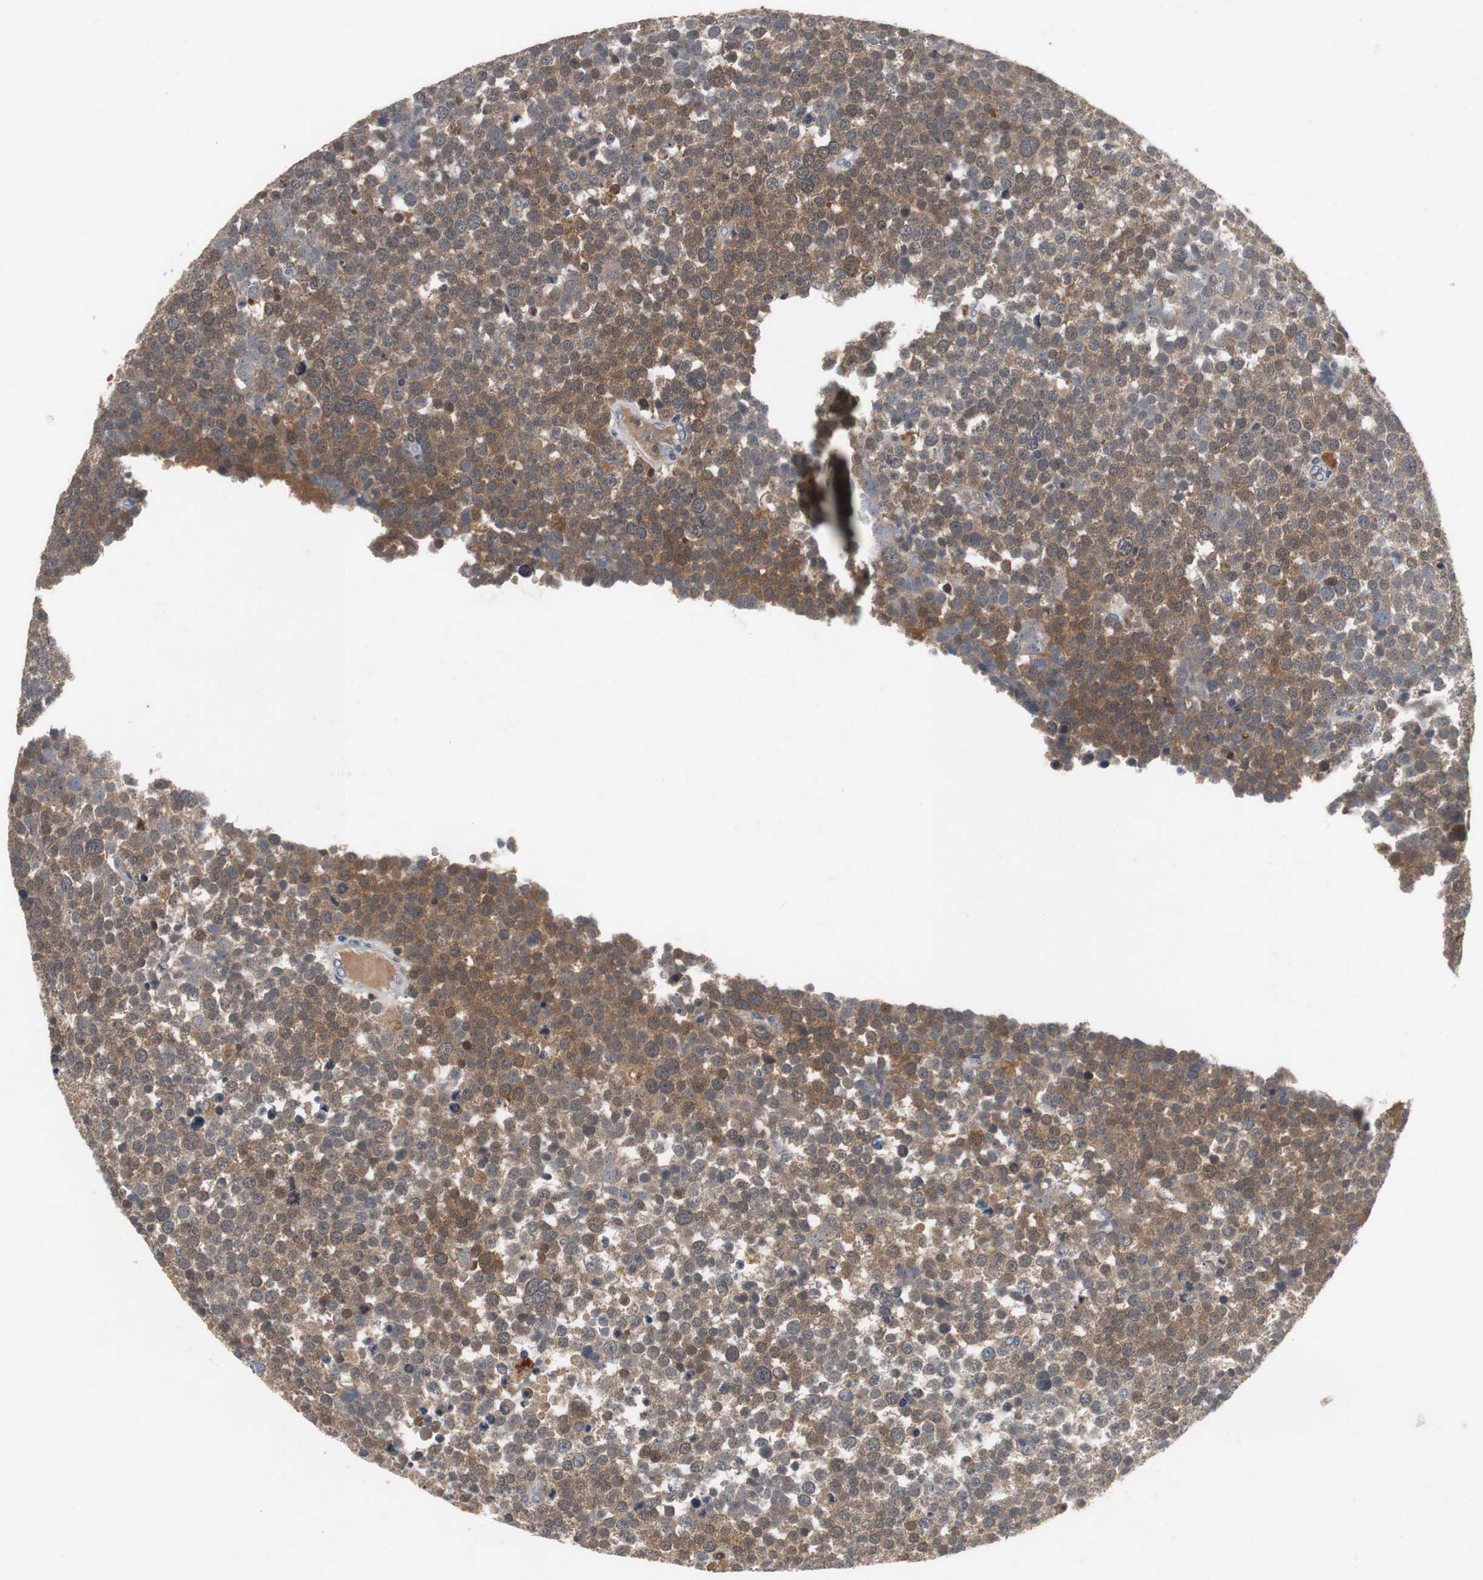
{"staining": {"intensity": "moderate", "quantity": ">75%", "location": "cytoplasmic/membranous"}, "tissue": "testis cancer", "cell_type": "Tumor cells", "image_type": "cancer", "snomed": [{"axis": "morphology", "description": "Seminoma, NOS"}, {"axis": "topography", "description": "Testis"}], "caption": "Tumor cells show medium levels of moderate cytoplasmic/membranous expression in about >75% of cells in testis cancer (seminoma).", "gene": "CALB2", "patient": {"sex": "male", "age": 71}}